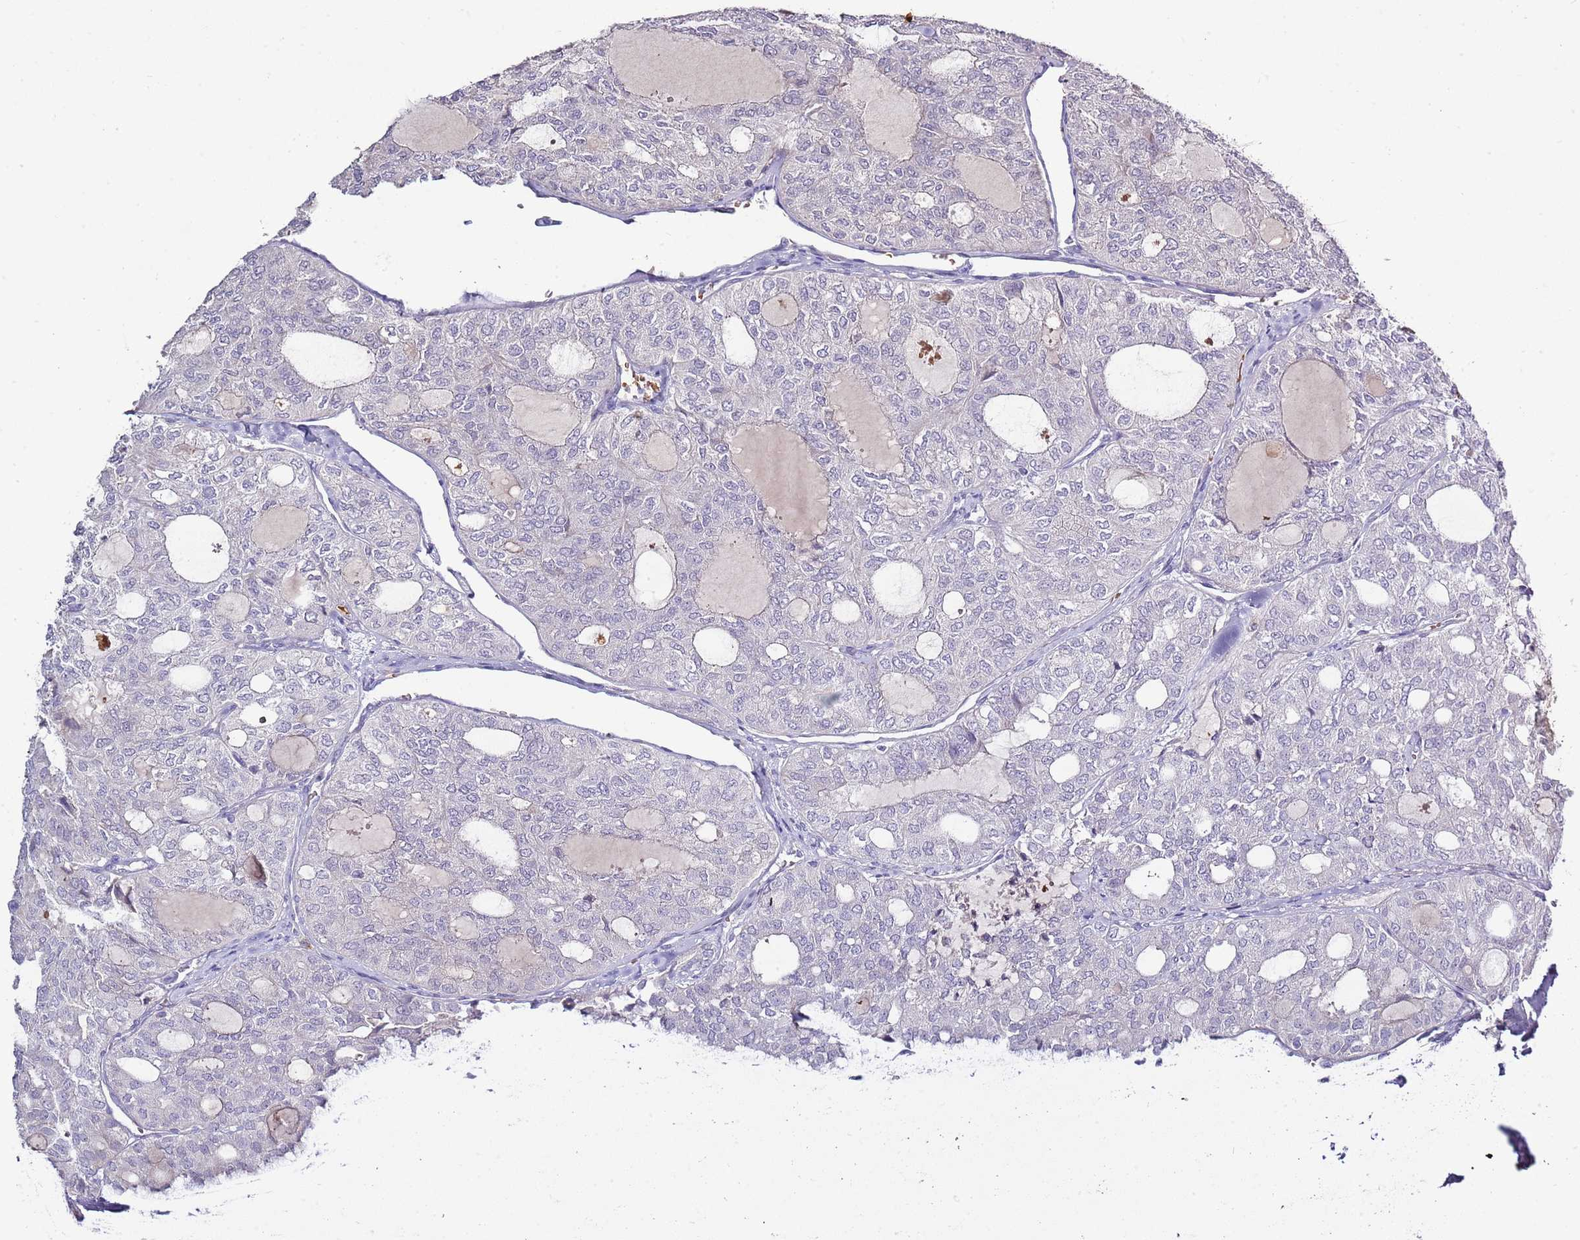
{"staining": {"intensity": "negative", "quantity": "none", "location": "none"}, "tissue": "thyroid cancer", "cell_type": "Tumor cells", "image_type": "cancer", "snomed": [{"axis": "morphology", "description": "Follicular adenoma carcinoma, NOS"}, {"axis": "topography", "description": "Thyroid gland"}], "caption": "Tumor cells show no significant positivity in thyroid follicular adenoma carcinoma.", "gene": "P2RY13", "patient": {"sex": "male", "age": 75}}